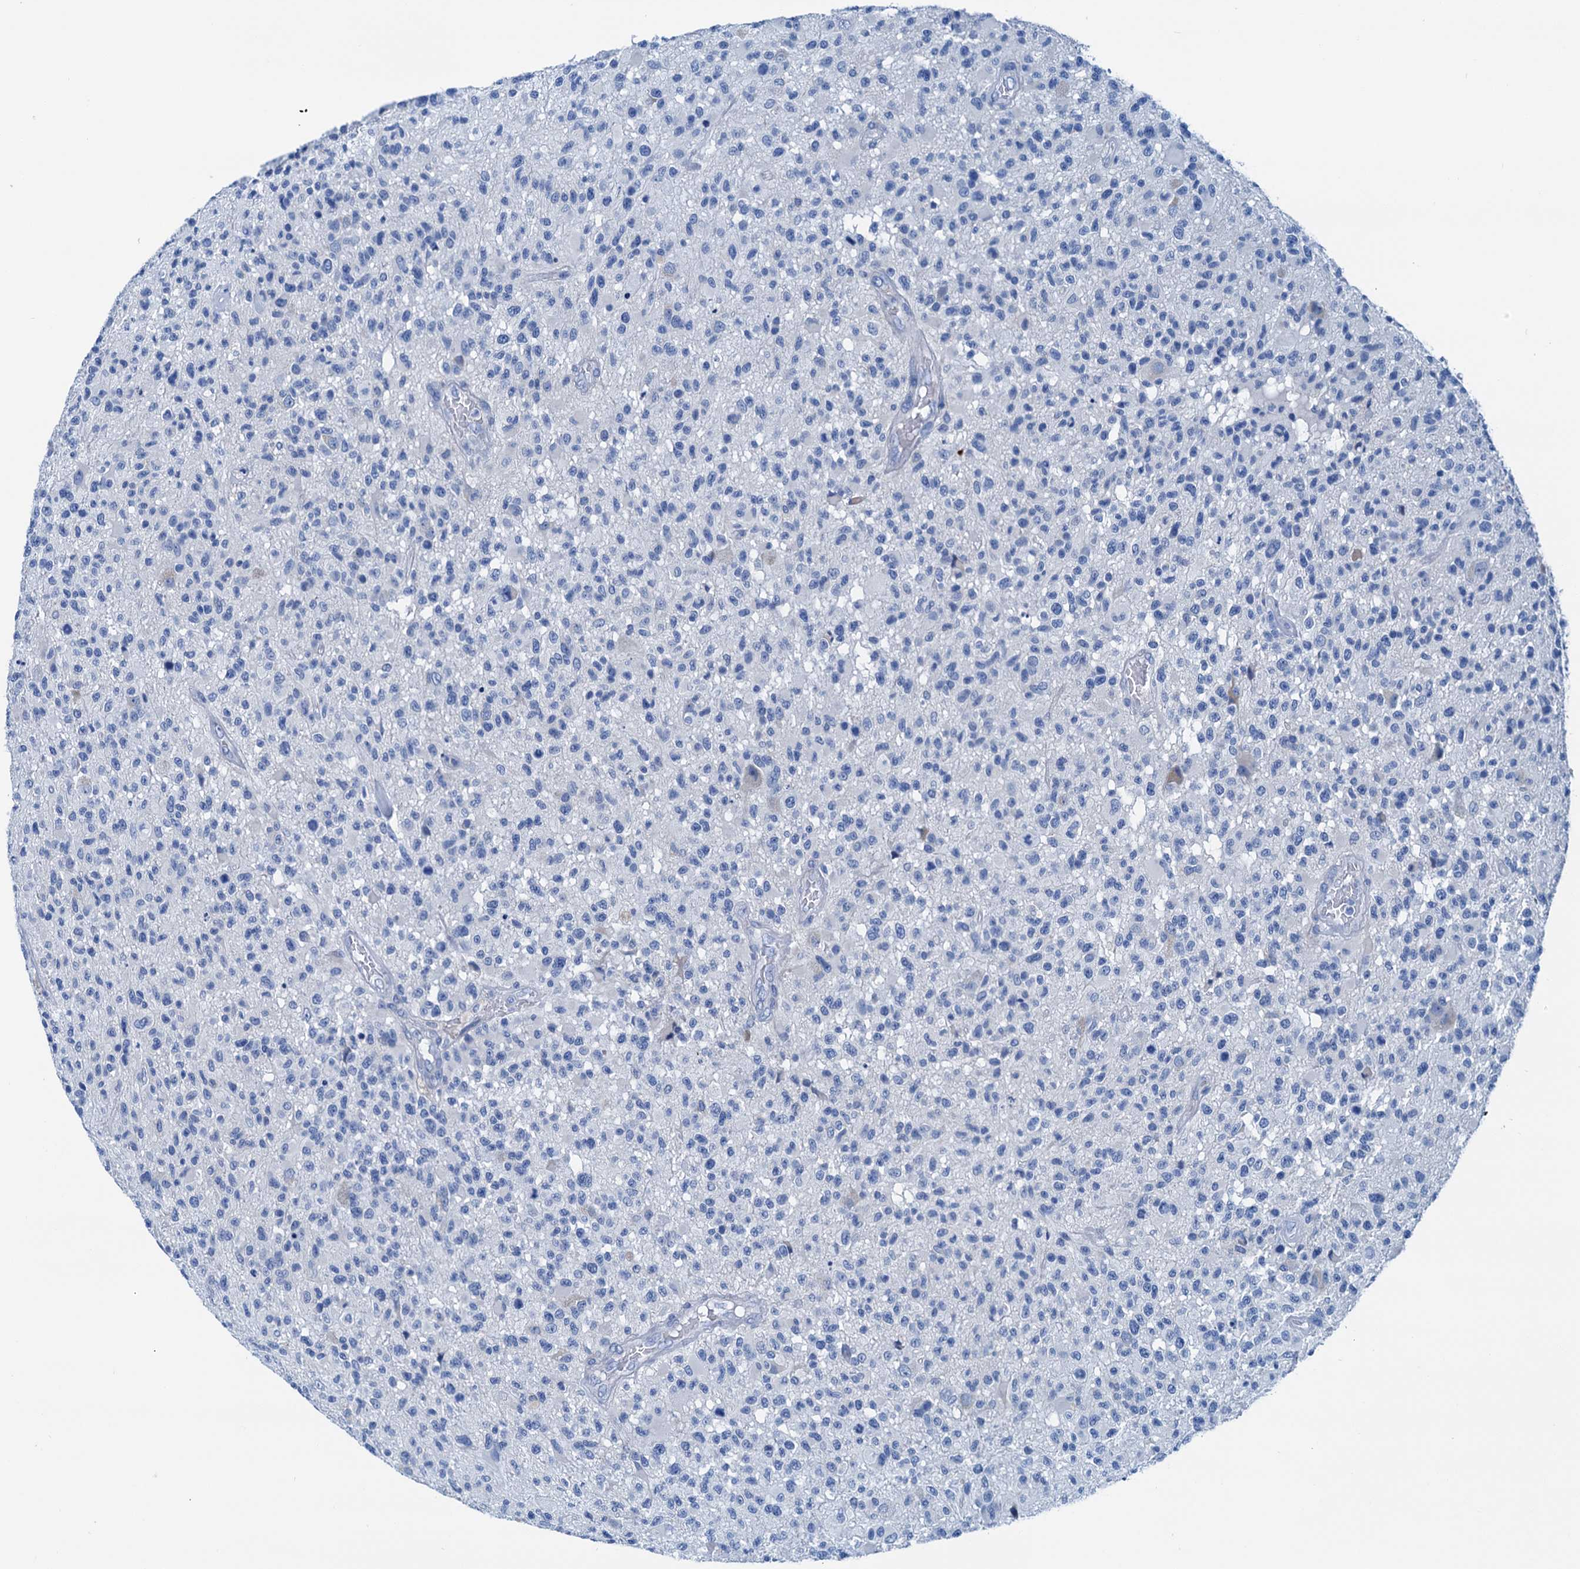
{"staining": {"intensity": "negative", "quantity": "none", "location": "none"}, "tissue": "glioma", "cell_type": "Tumor cells", "image_type": "cancer", "snomed": [{"axis": "morphology", "description": "Glioma, malignant, High grade"}, {"axis": "morphology", "description": "Glioblastoma, NOS"}, {"axis": "topography", "description": "Brain"}], "caption": "An immunohistochemistry image of high-grade glioma (malignant) is shown. There is no staining in tumor cells of high-grade glioma (malignant).", "gene": "KNDC1", "patient": {"sex": "male", "age": 60}}